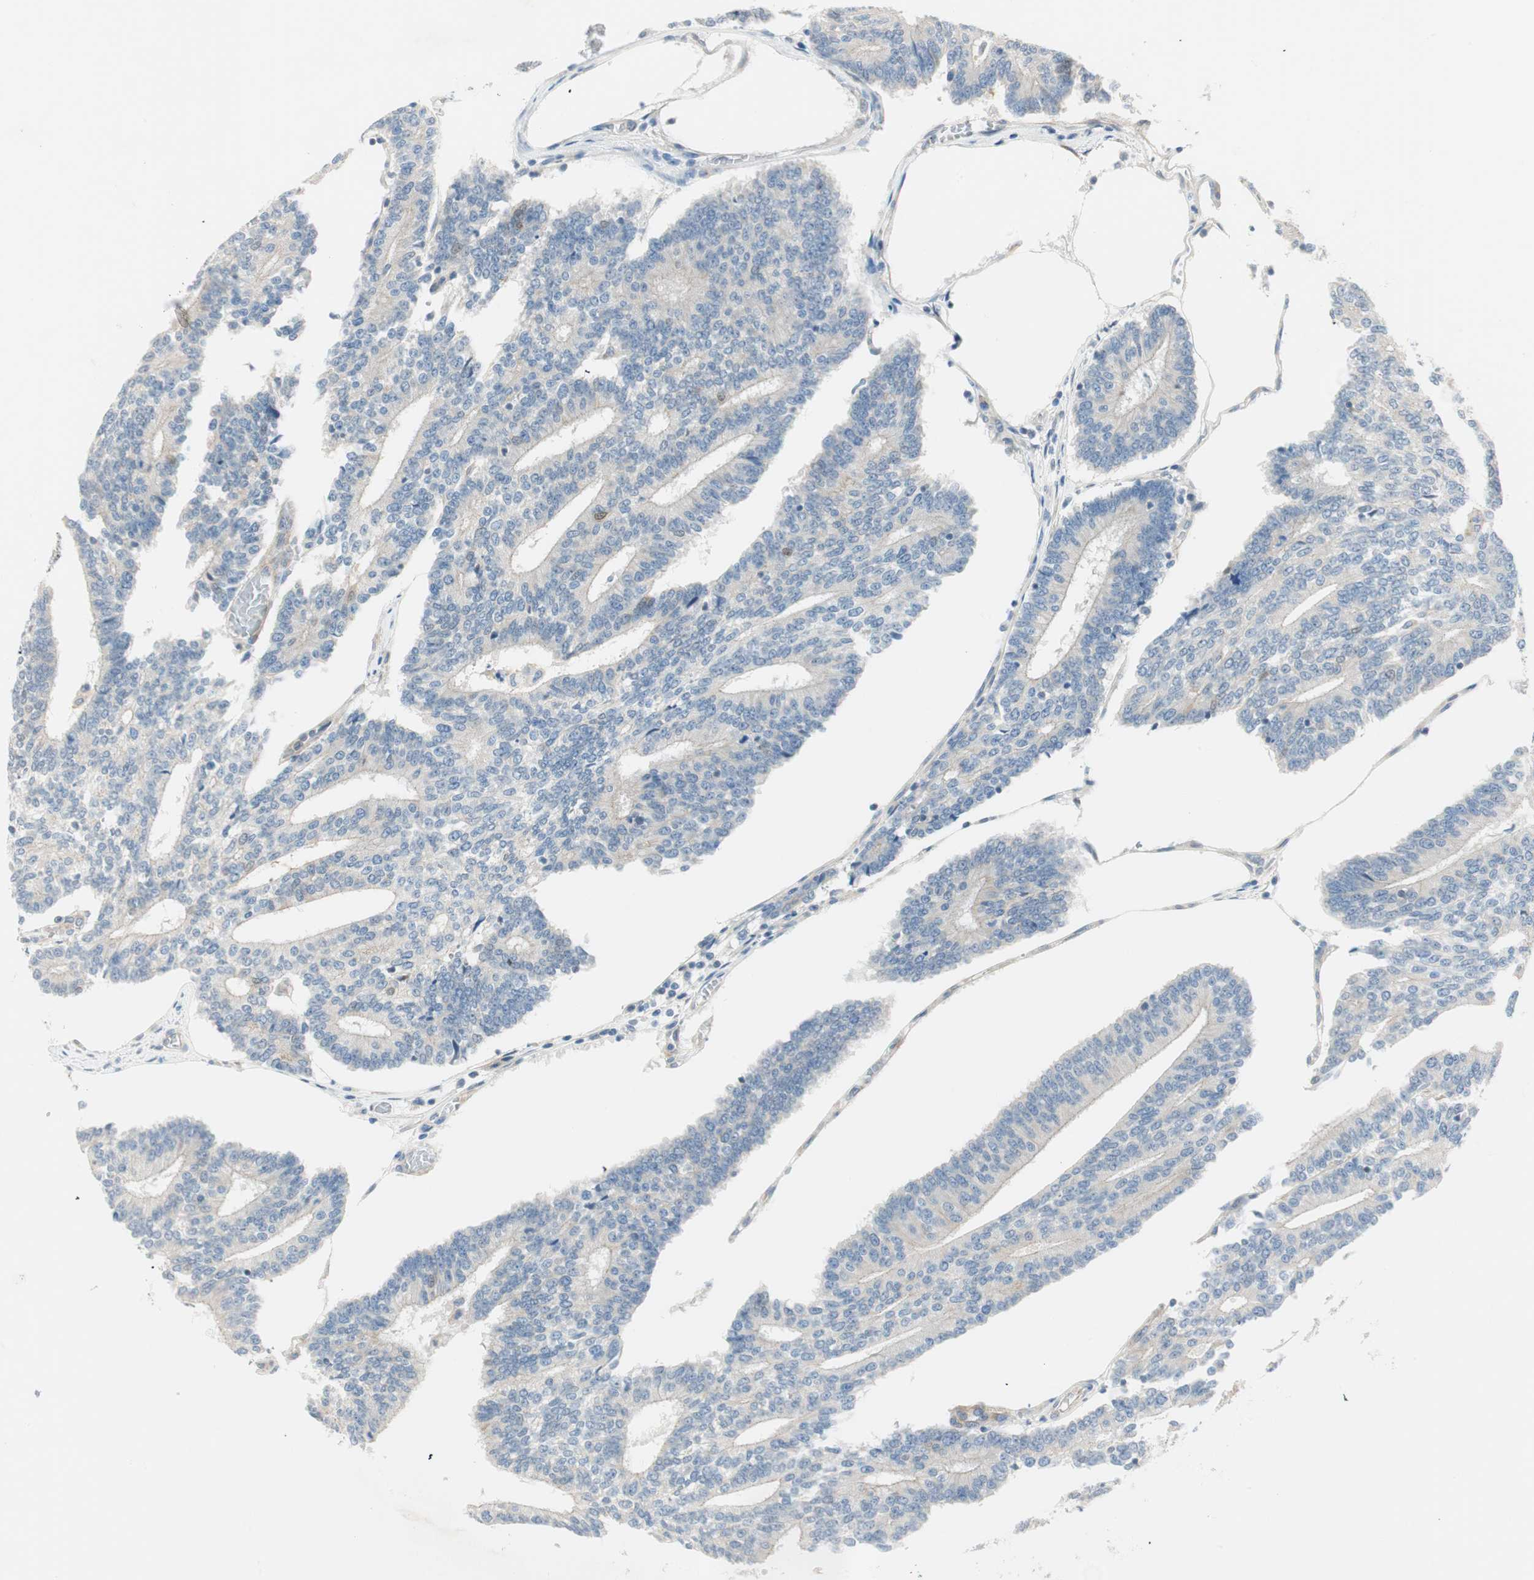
{"staining": {"intensity": "negative", "quantity": "none", "location": "none"}, "tissue": "prostate cancer", "cell_type": "Tumor cells", "image_type": "cancer", "snomed": [{"axis": "morphology", "description": "Adenocarcinoma, High grade"}, {"axis": "topography", "description": "Prostate"}], "caption": "Tumor cells are negative for protein expression in human prostate cancer (high-grade adenocarcinoma). The staining is performed using DAB brown chromogen with nuclei counter-stained in using hematoxylin.", "gene": "CDK3", "patient": {"sex": "male", "age": 55}}